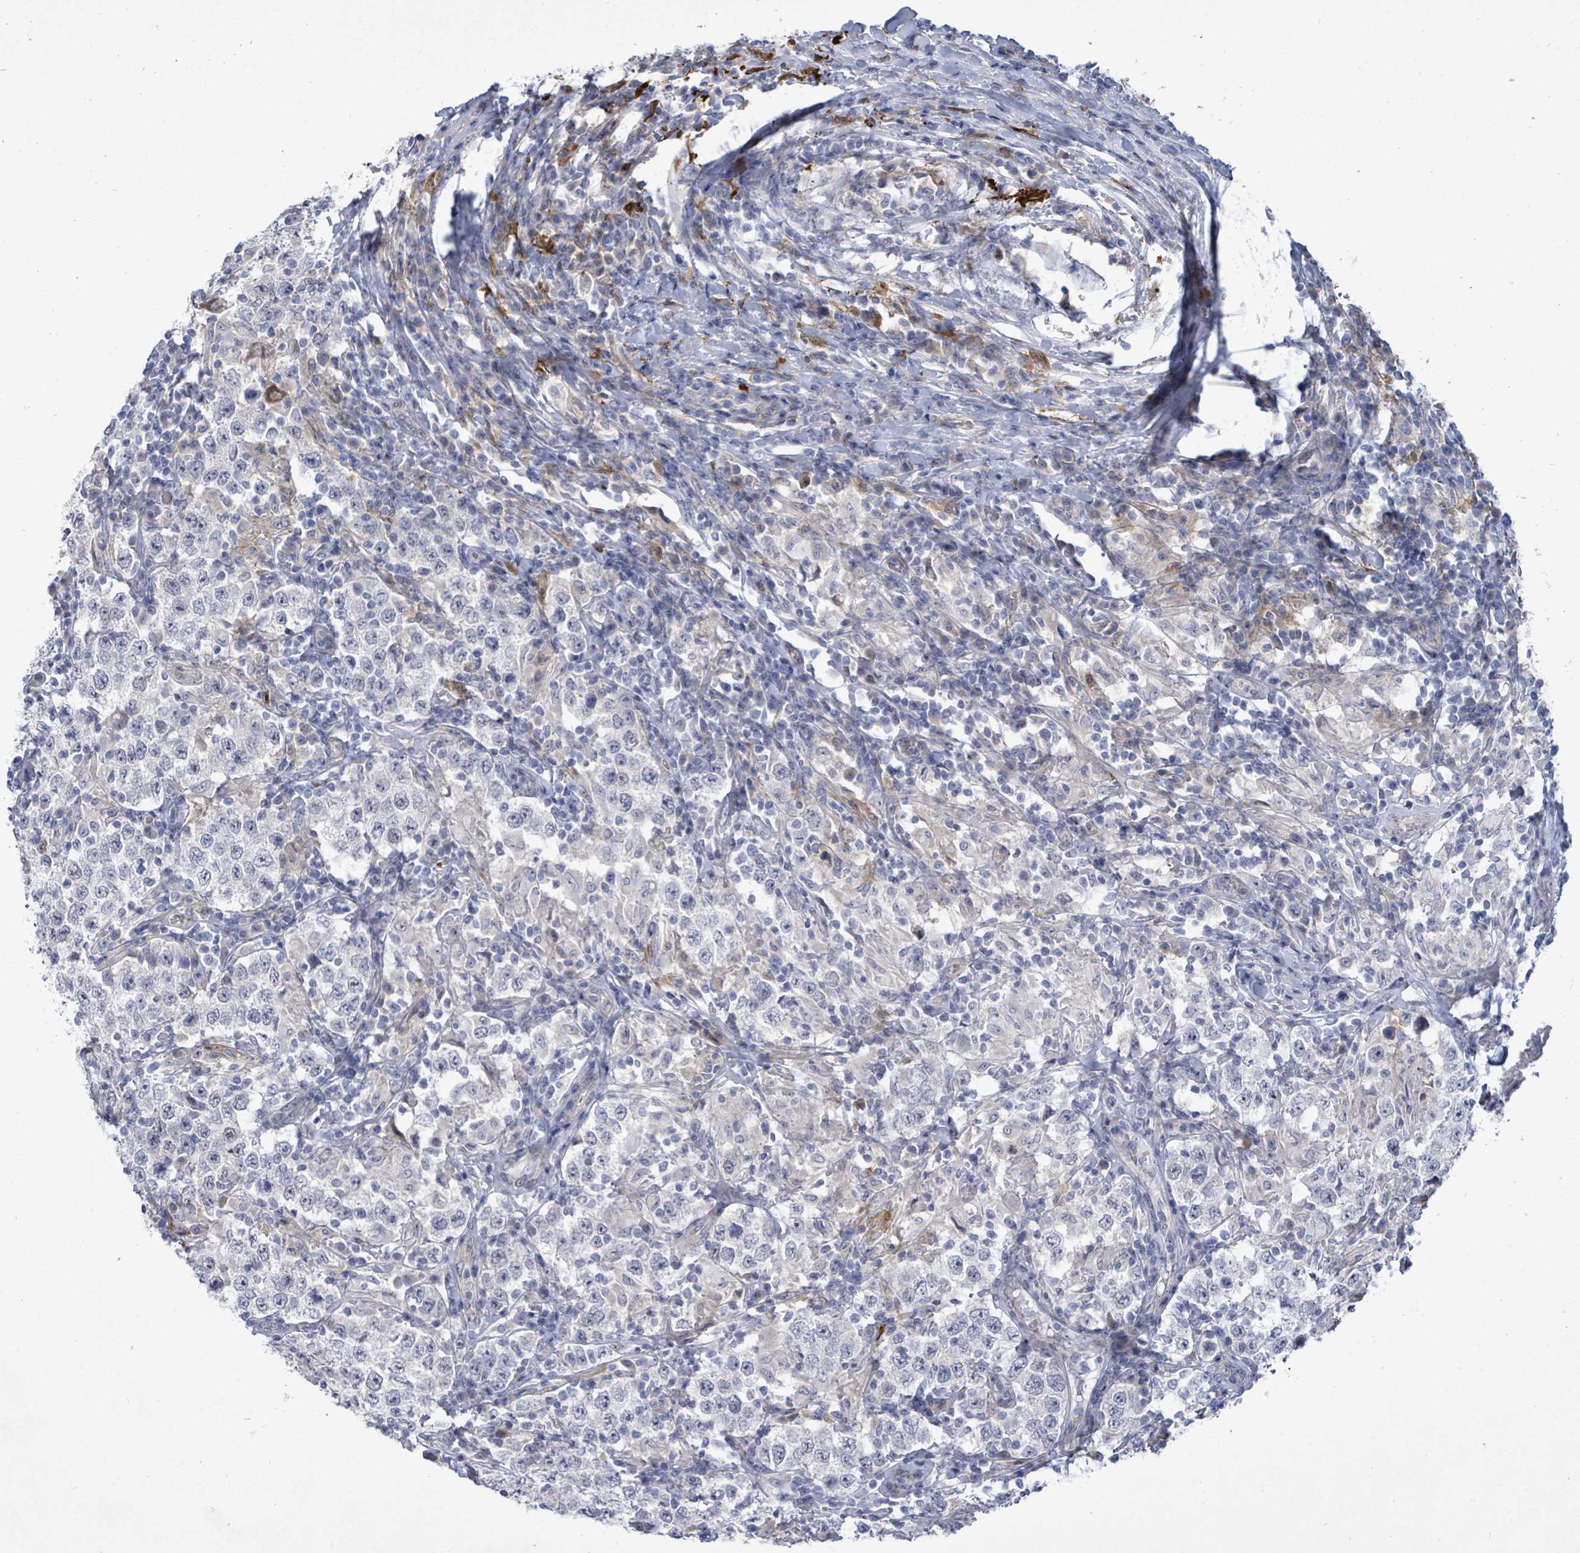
{"staining": {"intensity": "negative", "quantity": "none", "location": "none"}, "tissue": "testis cancer", "cell_type": "Tumor cells", "image_type": "cancer", "snomed": [{"axis": "morphology", "description": "Seminoma, NOS"}, {"axis": "morphology", "description": "Carcinoma, Embryonal, NOS"}, {"axis": "topography", "description": "Testis"}], "caption": "This histopathology image is of embryonal carcinoma (testis) stained with immunohistochemistry (IHC) to label a protein in brown with the nuclei are counter-stained blue. There is no staining in tumor cells.", "gene": "CT45A5", "patient": {"sex": "male", "age": 41}}